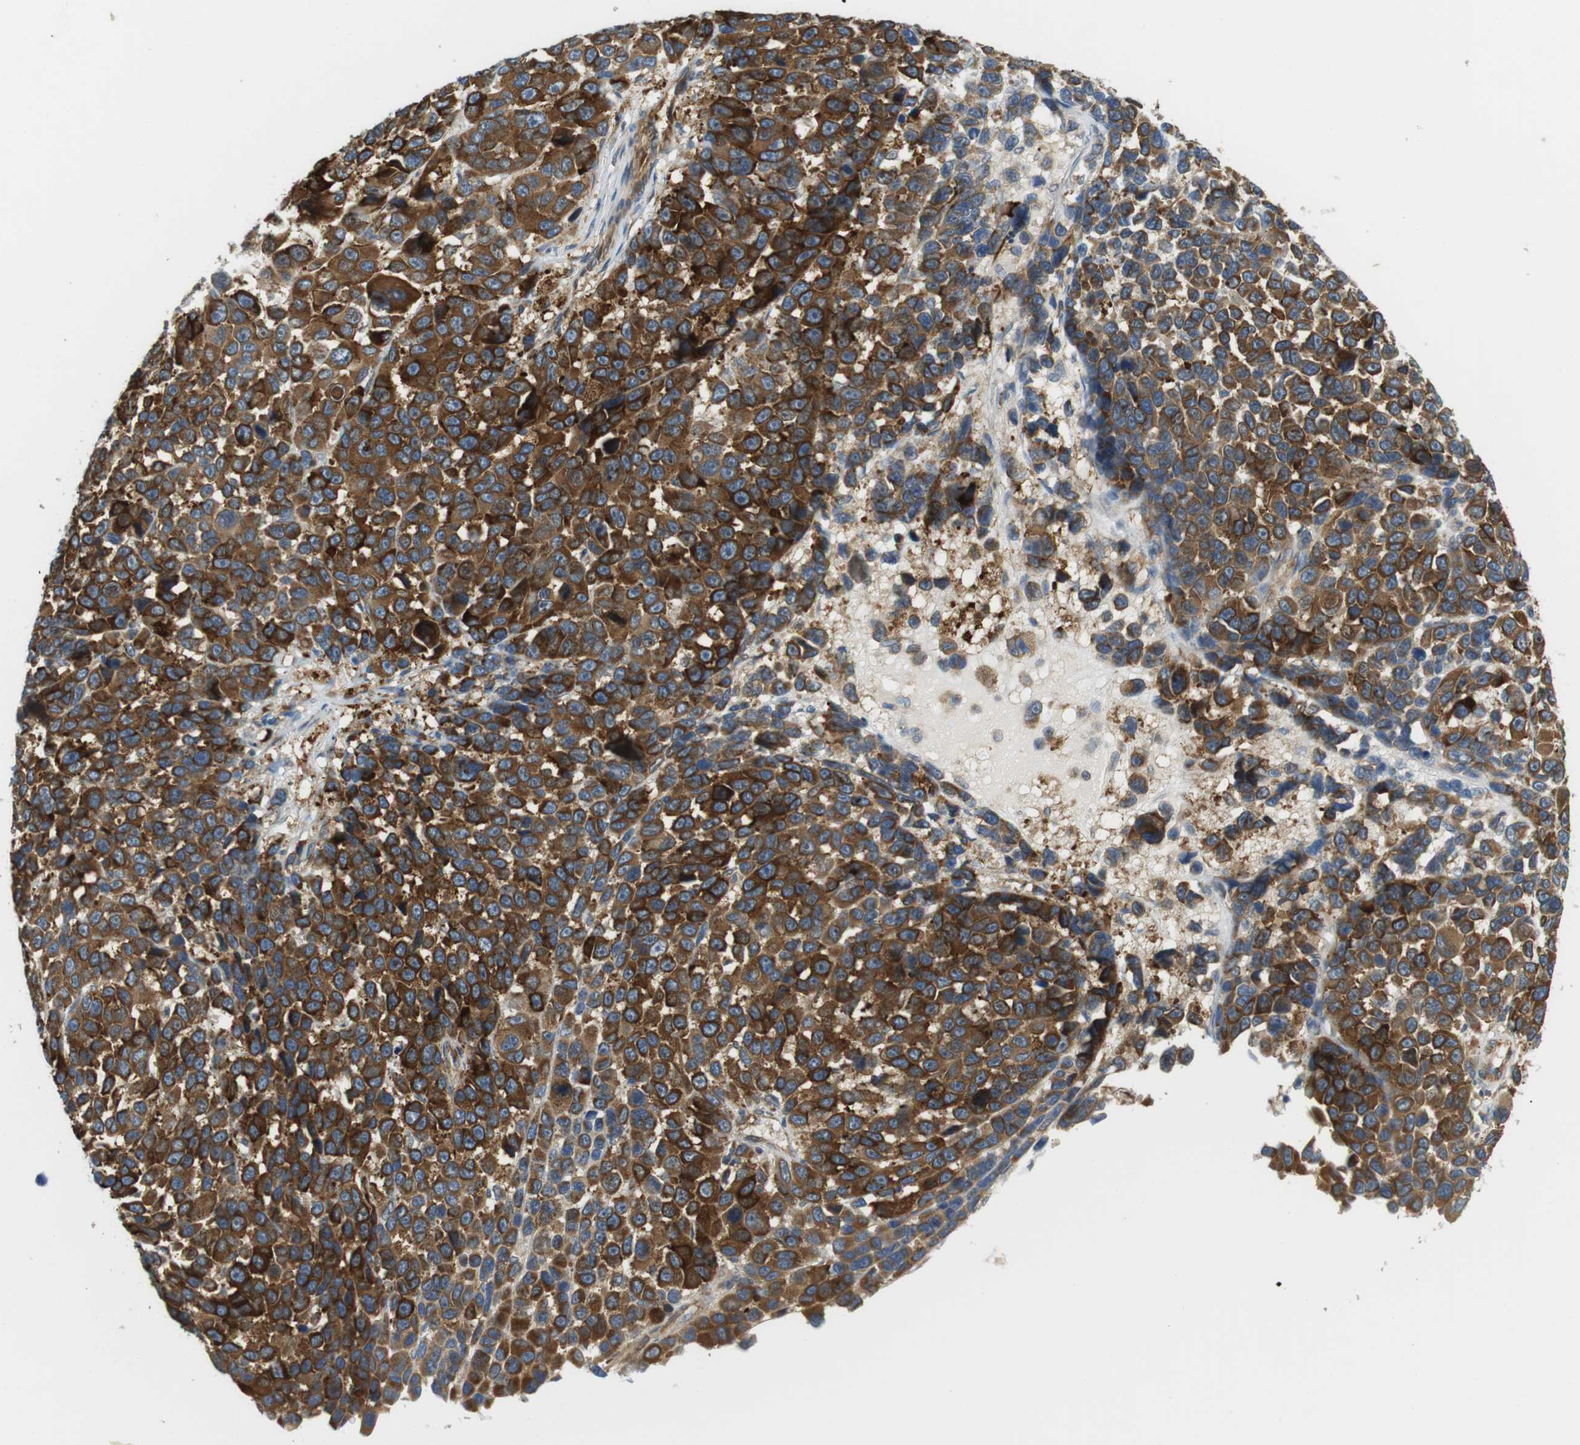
{"staining": {"intensity": "strong", "quantity": ">75%", "location": "cytoplasmic/membranous"}, "tissue": "melanoma", "cell_type": "Tumor cells", "image_type": "cancer", "snomed": [{"axis": "morphology", "description": "Malignant melanoma, NOS"}, {"axis": "topography", "description": "Skin"}], "caption": "Malignant melanoma stained for a protein (brown) exhibits strong cytoplasmic/membranous positive positivity in approximately >75% of tumor cells.", "gene": "TMEM200A", "patient": {"sex": "male", "age": 53}}